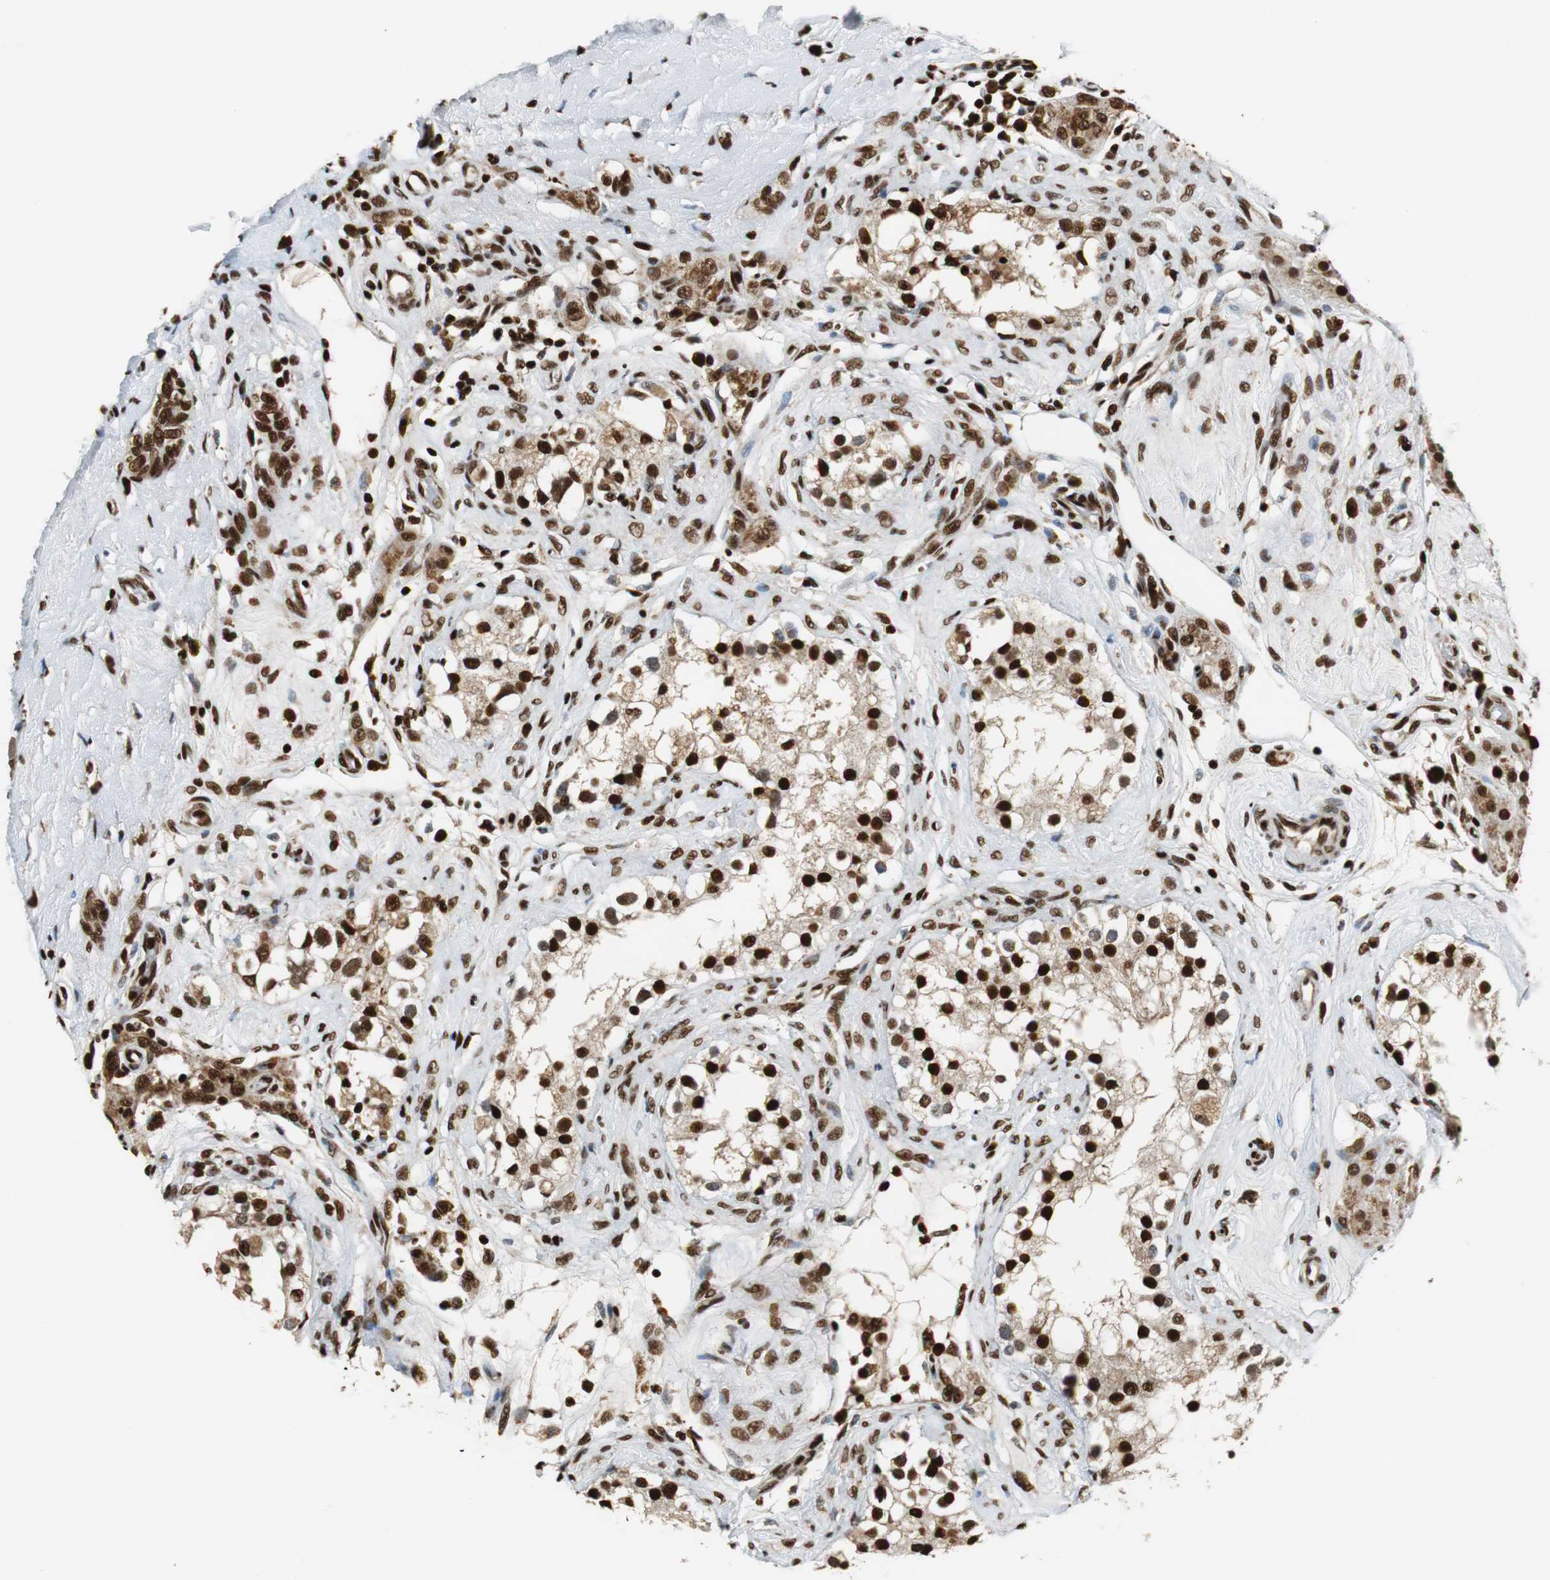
{"staining": {"intensity": "strong", "quantity": ">75%", "location": "nuclear"}, "tissue": "epididymis", "cell_type": "Glandular cells", "image_type": "normal", "snomed": [{"axis": "morphology", "description": "Normal tissue, NOS"}, {"axis": "morphology", "description": "Inflammation, NOS"}, {"axis": "topography", "description": "Epididymis"}], "caption": "Immunohistochemistry (IHC) histopathology image of benign epididymis: human epididymis stained using immunohistochemistry exhibits high levels of strong protein expression localized specifically in the nuclear of glandular cells, appearing as a nuclear brown color.", "gene": "HDAC1", "patient": {"sex": "male", "age": 84}}